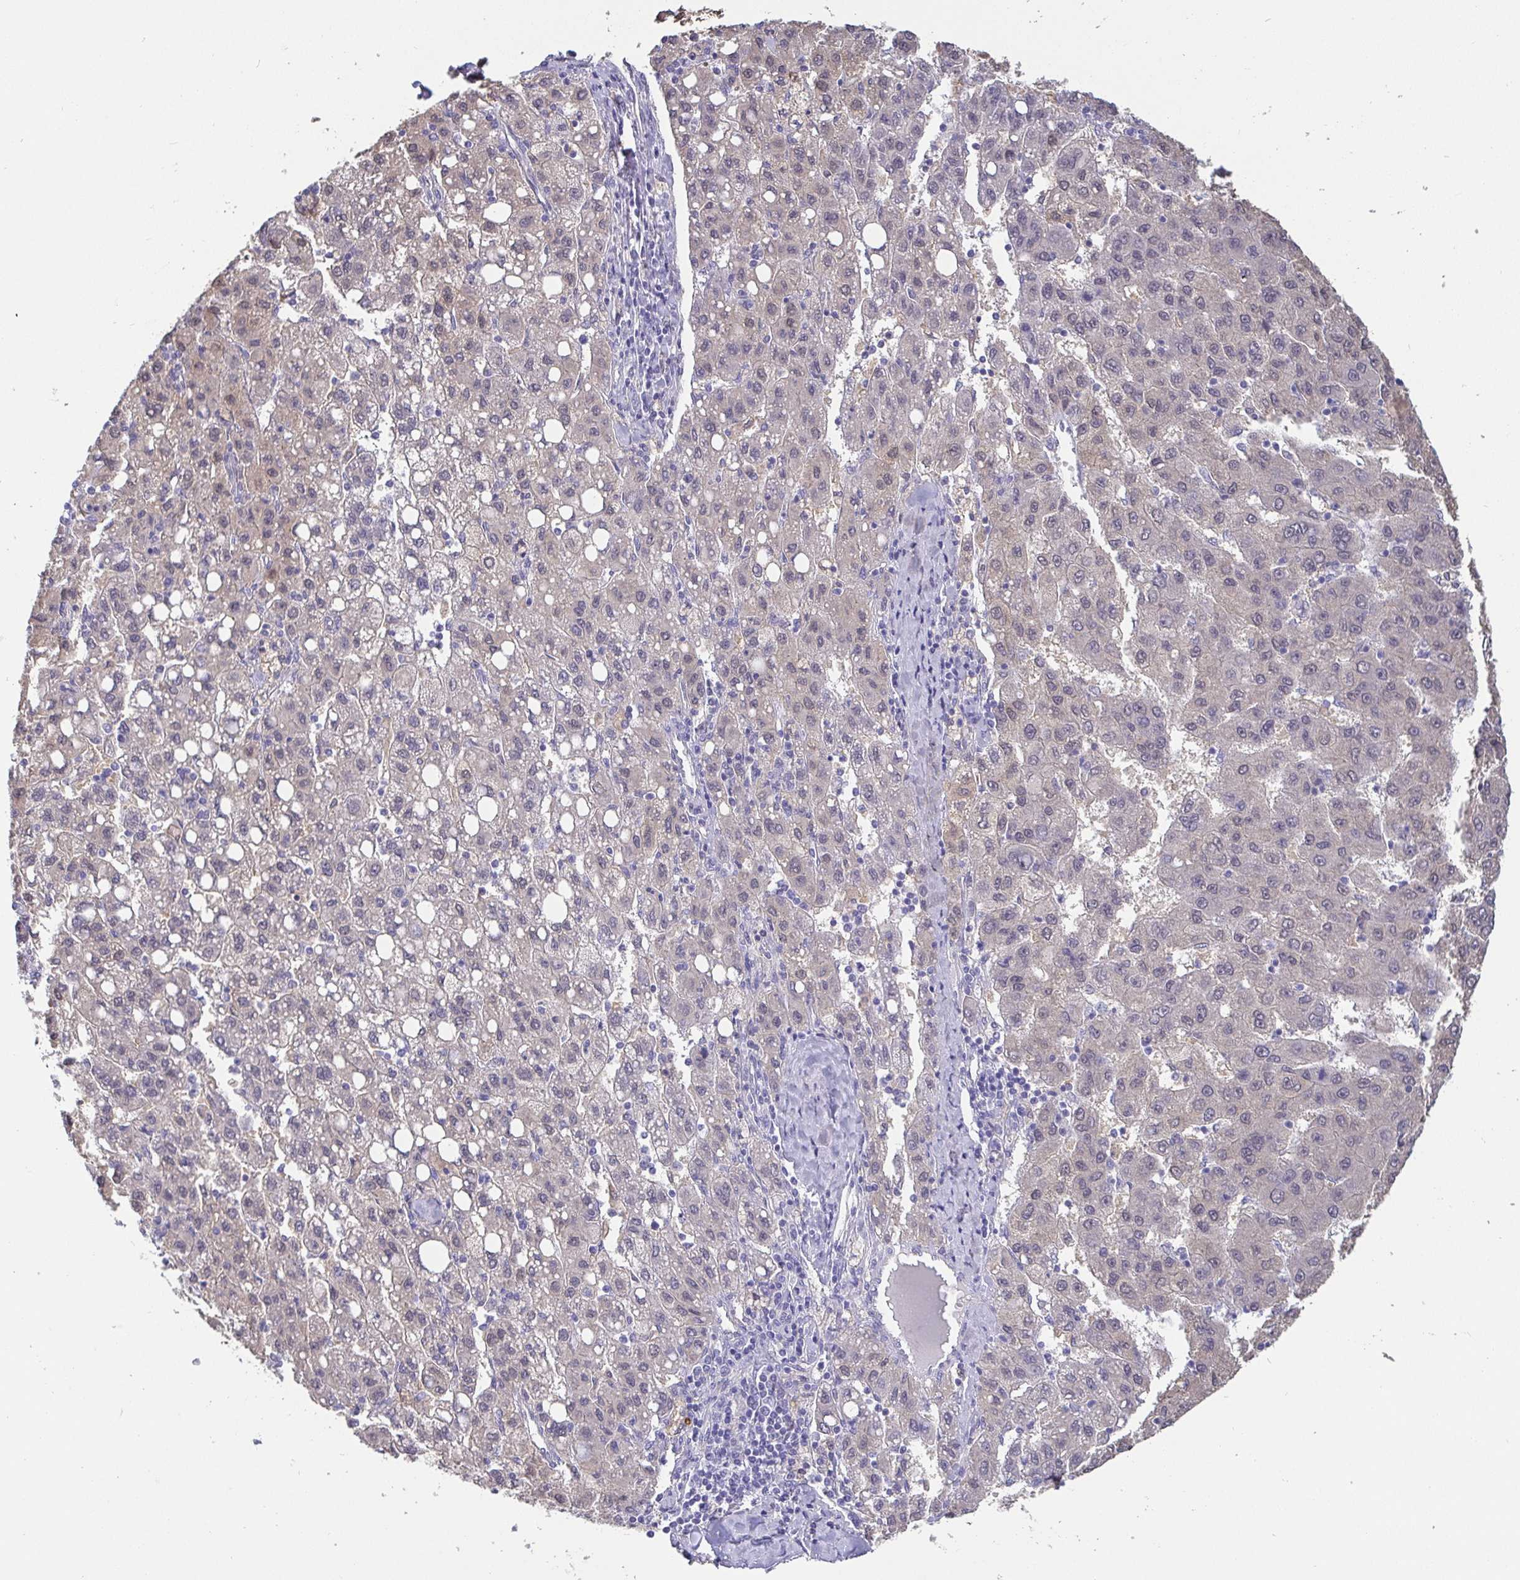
{"staining": {"intensity": "weak", "quantity": "<25%", "location": "nuclear"}, "tissue": "liver cancer", "cell_type": "Tumor cells", "image_type": "cancer", "snomed": [{"axis": "morphology", "description": "Carcinoma, Hepatocellular, NOS"}, {"axis": "topography", "description": "Liver"}], "caption": "This photomicrograph is of hepatocellular carcinoma (liver) stained with IHC to label a protein in brown with the nuclei are counter-stained blue. There is no staining in tumor cells. (DAB immunohistochemistry (IHC) with hematoxylin counter stain).", "gene": "IDH1", "patient": {"sex": "female", "age": 82}}